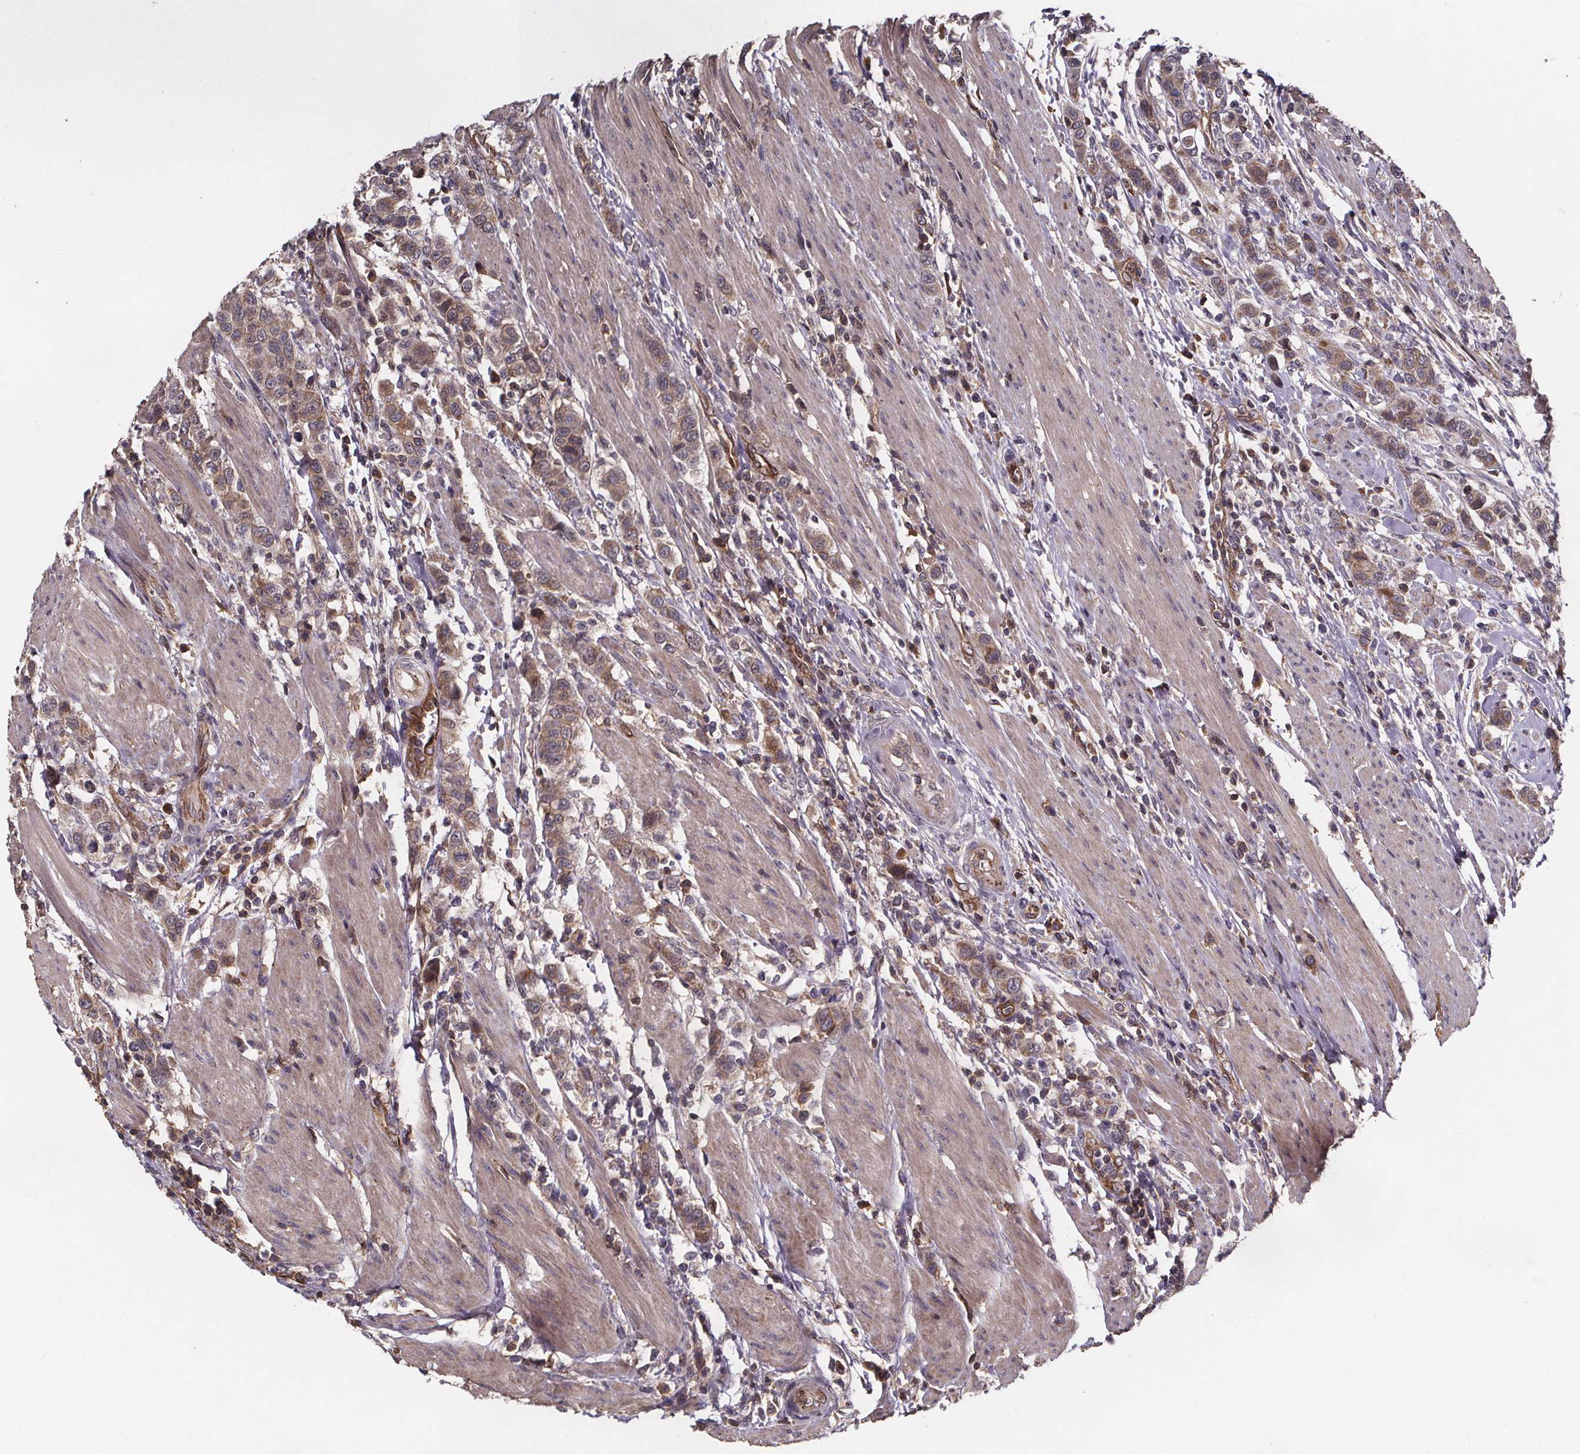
{"staining": {"intensity": "moderate", "quantity": "25%-75%", "location": "cytoplasmic/membranous"}, "tissue": "urothelial cancer", "cell_type": "Tumor cells", "image_type": "cancer", "snomed": [{"axis": "morphology", "description": "Urothelial carcinoma, High grade"}, {"axis": "topography", "description": "Urinary bladder"}], "caption": "An image of human urothelial cancer stained for a protein displays moderate cytoplasmic/membranous brown staining in tumor cells.", "gene": "FASTKD3", "patient": {"sex": "female", "age": 58}}